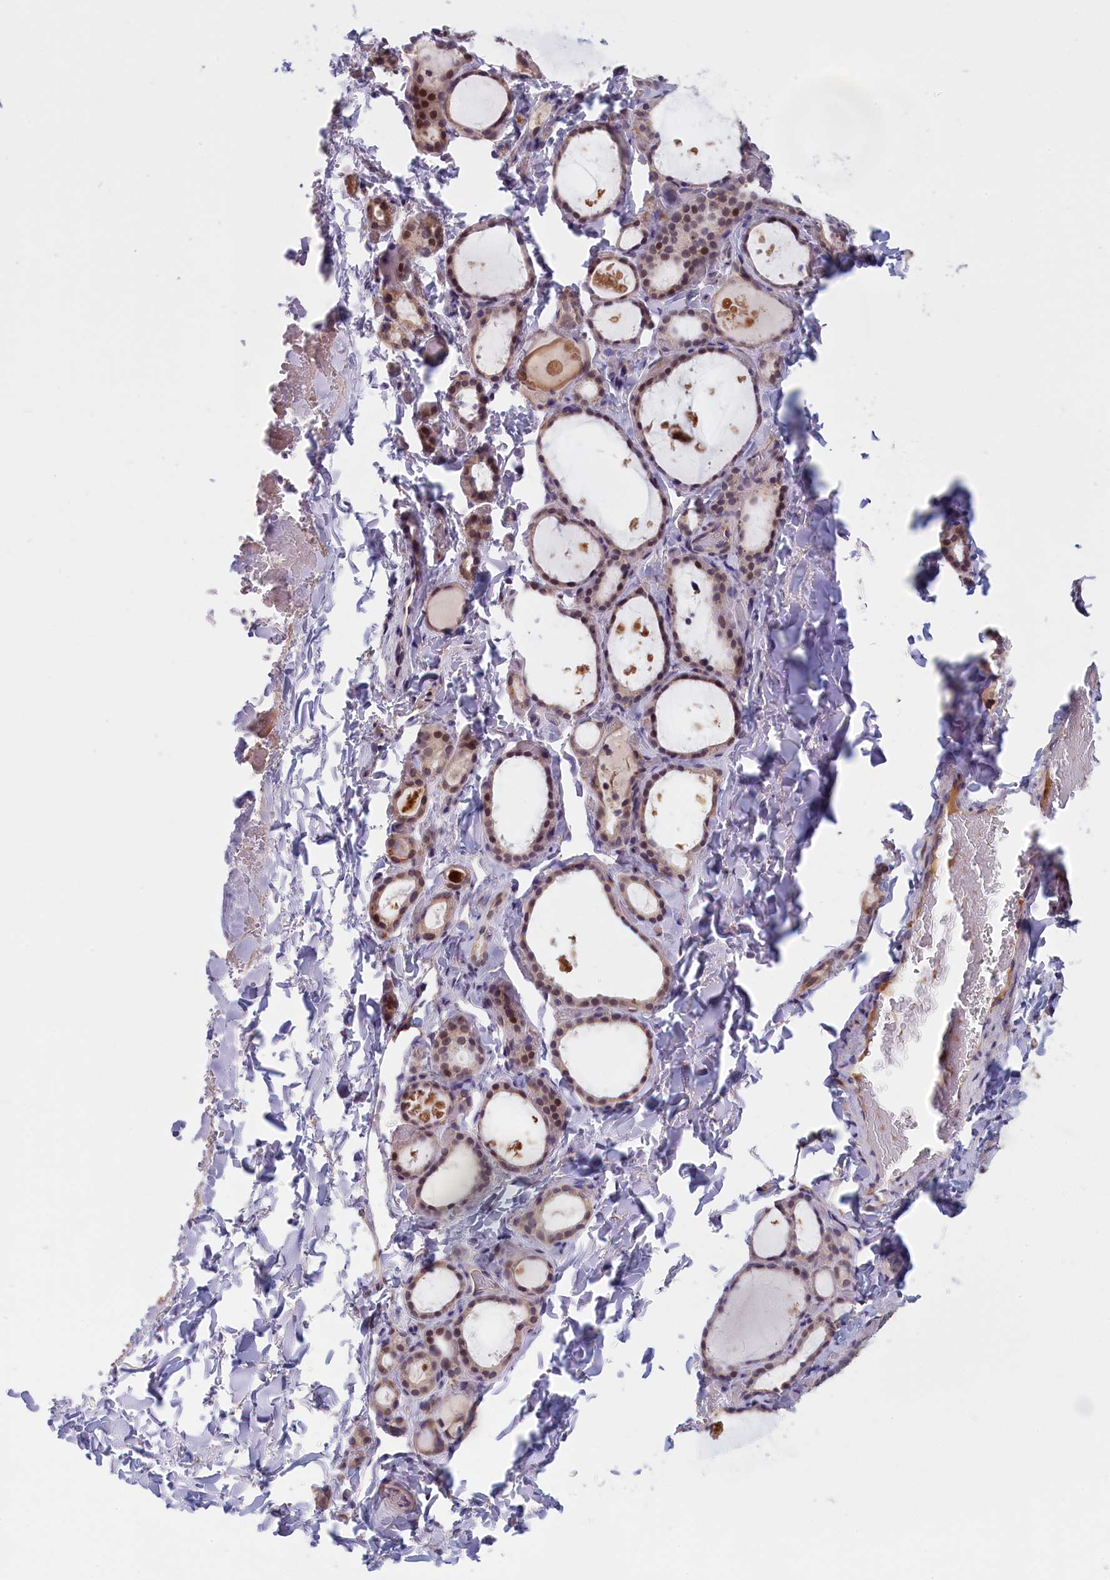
{"staining": {"intensity": "moderate", "quantity": "25%-75%", "location": "cytoplasmic/membranous,nuclear"}, "tissue": "thyroid gland", "cell_type": "Glandular cells", "image_type": "normal", "snomed": [{"axis": "morphology", "description": "Normal tissue, NOS"}, {"axis": "topography", "description": "Thyroid gland"}], "caption": "This histopathology image displays immunohistochemistry (IHC) staining of unremarkable human thyroid gland, with medium moderate cytoplasmic/membranous,nuclear staining in about 25%-75% of glandular cells.", "gene": "IGFALS", "patient": {"sex": "female", "age": 44}}